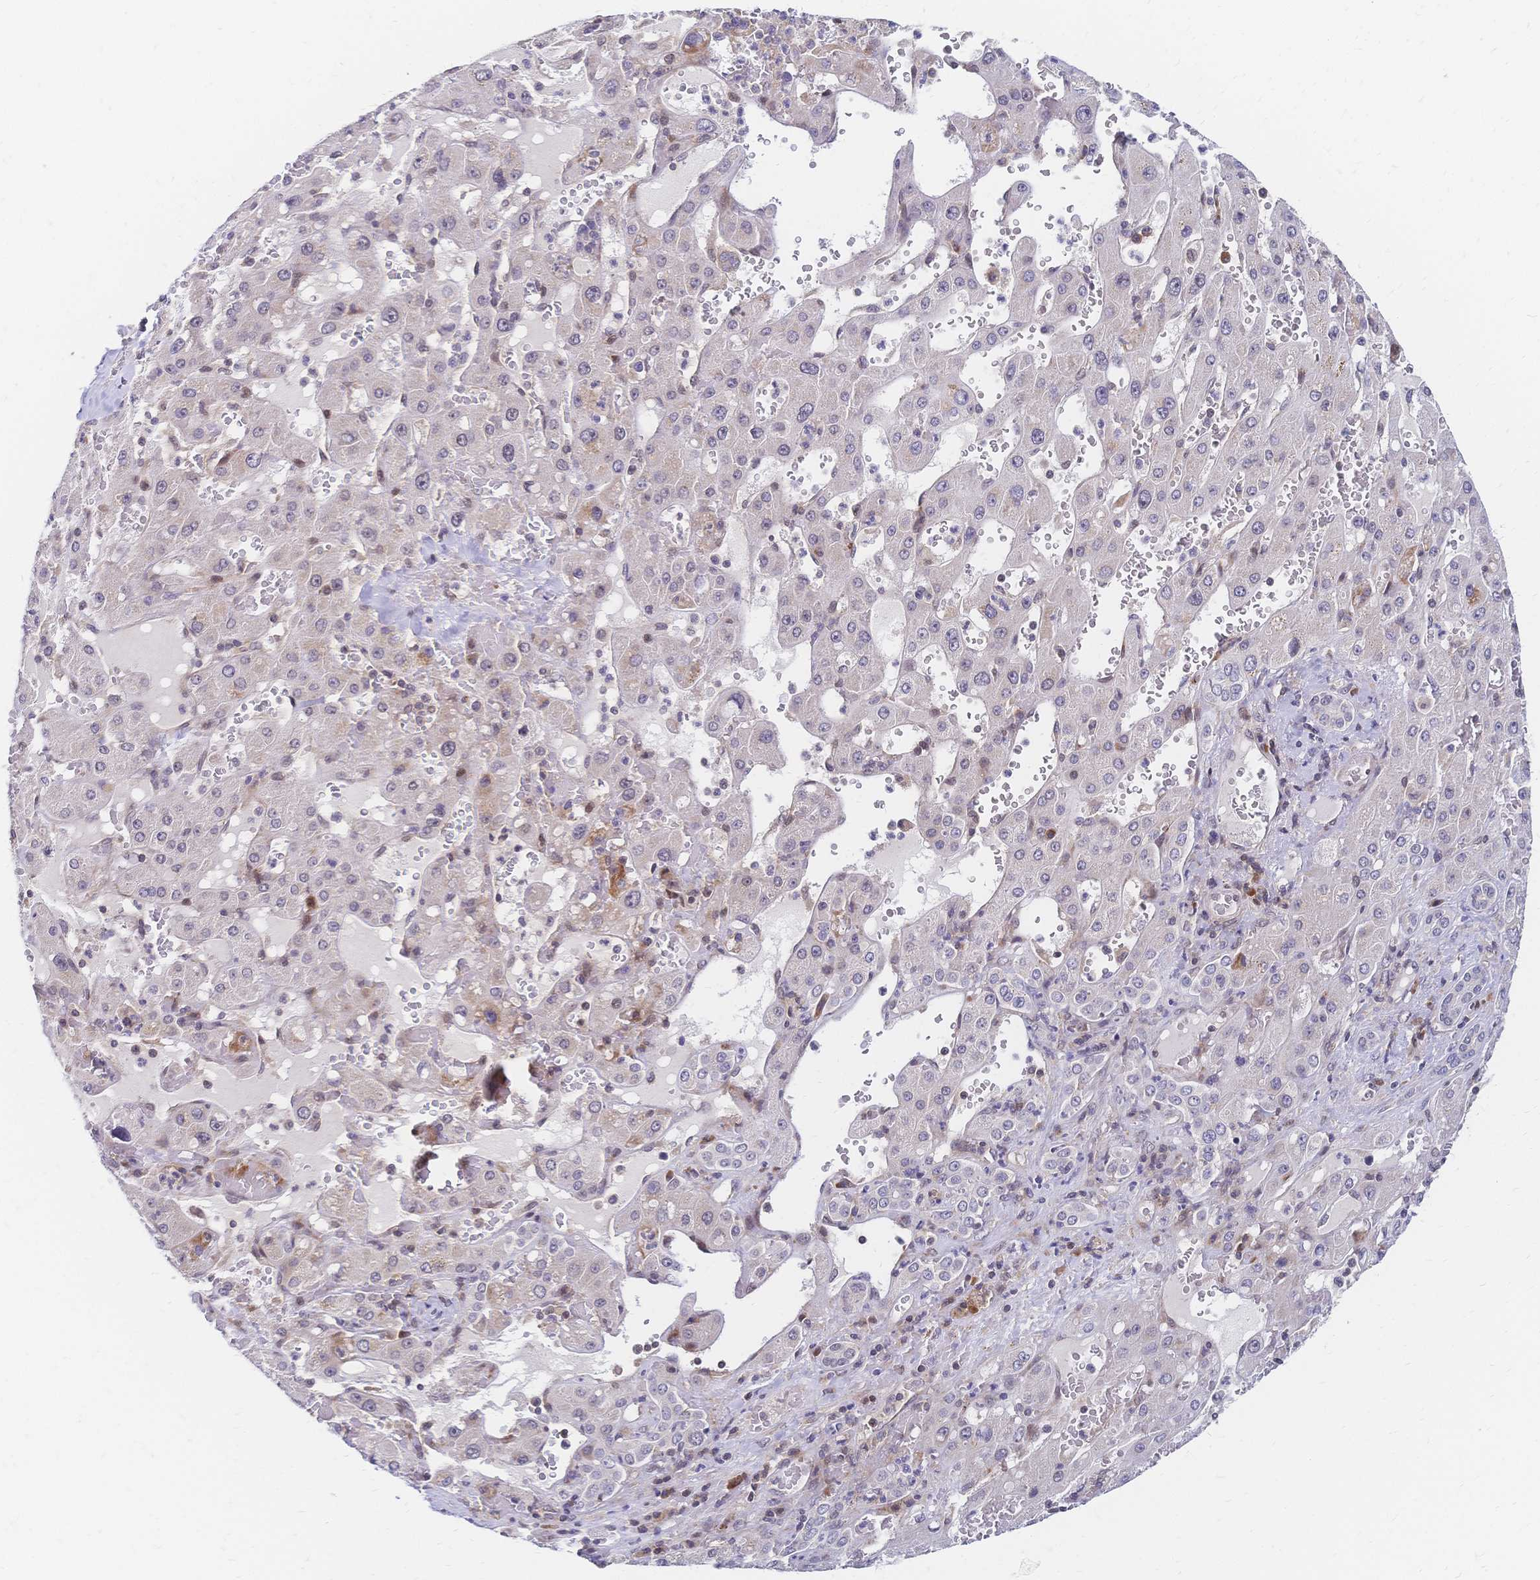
{"staining": {"intensity": "negative", "quantity": "none", "location": "none"}, "tissue": "liver cancer", "cell_type": "Tumor cells", "image_type": "cancer", "snomed": [{"axis": "morphology", "description": "Carcinoma, Hepatocellular, NOS"}, {"axis": "topography", "description": "Liver"}], "caption": "Tumor cells show no significant protein staining in liver cancer (hepatocellular carcinoma).", "gene": "CBX7", "patient": {"sex": "female", "age": 73}}